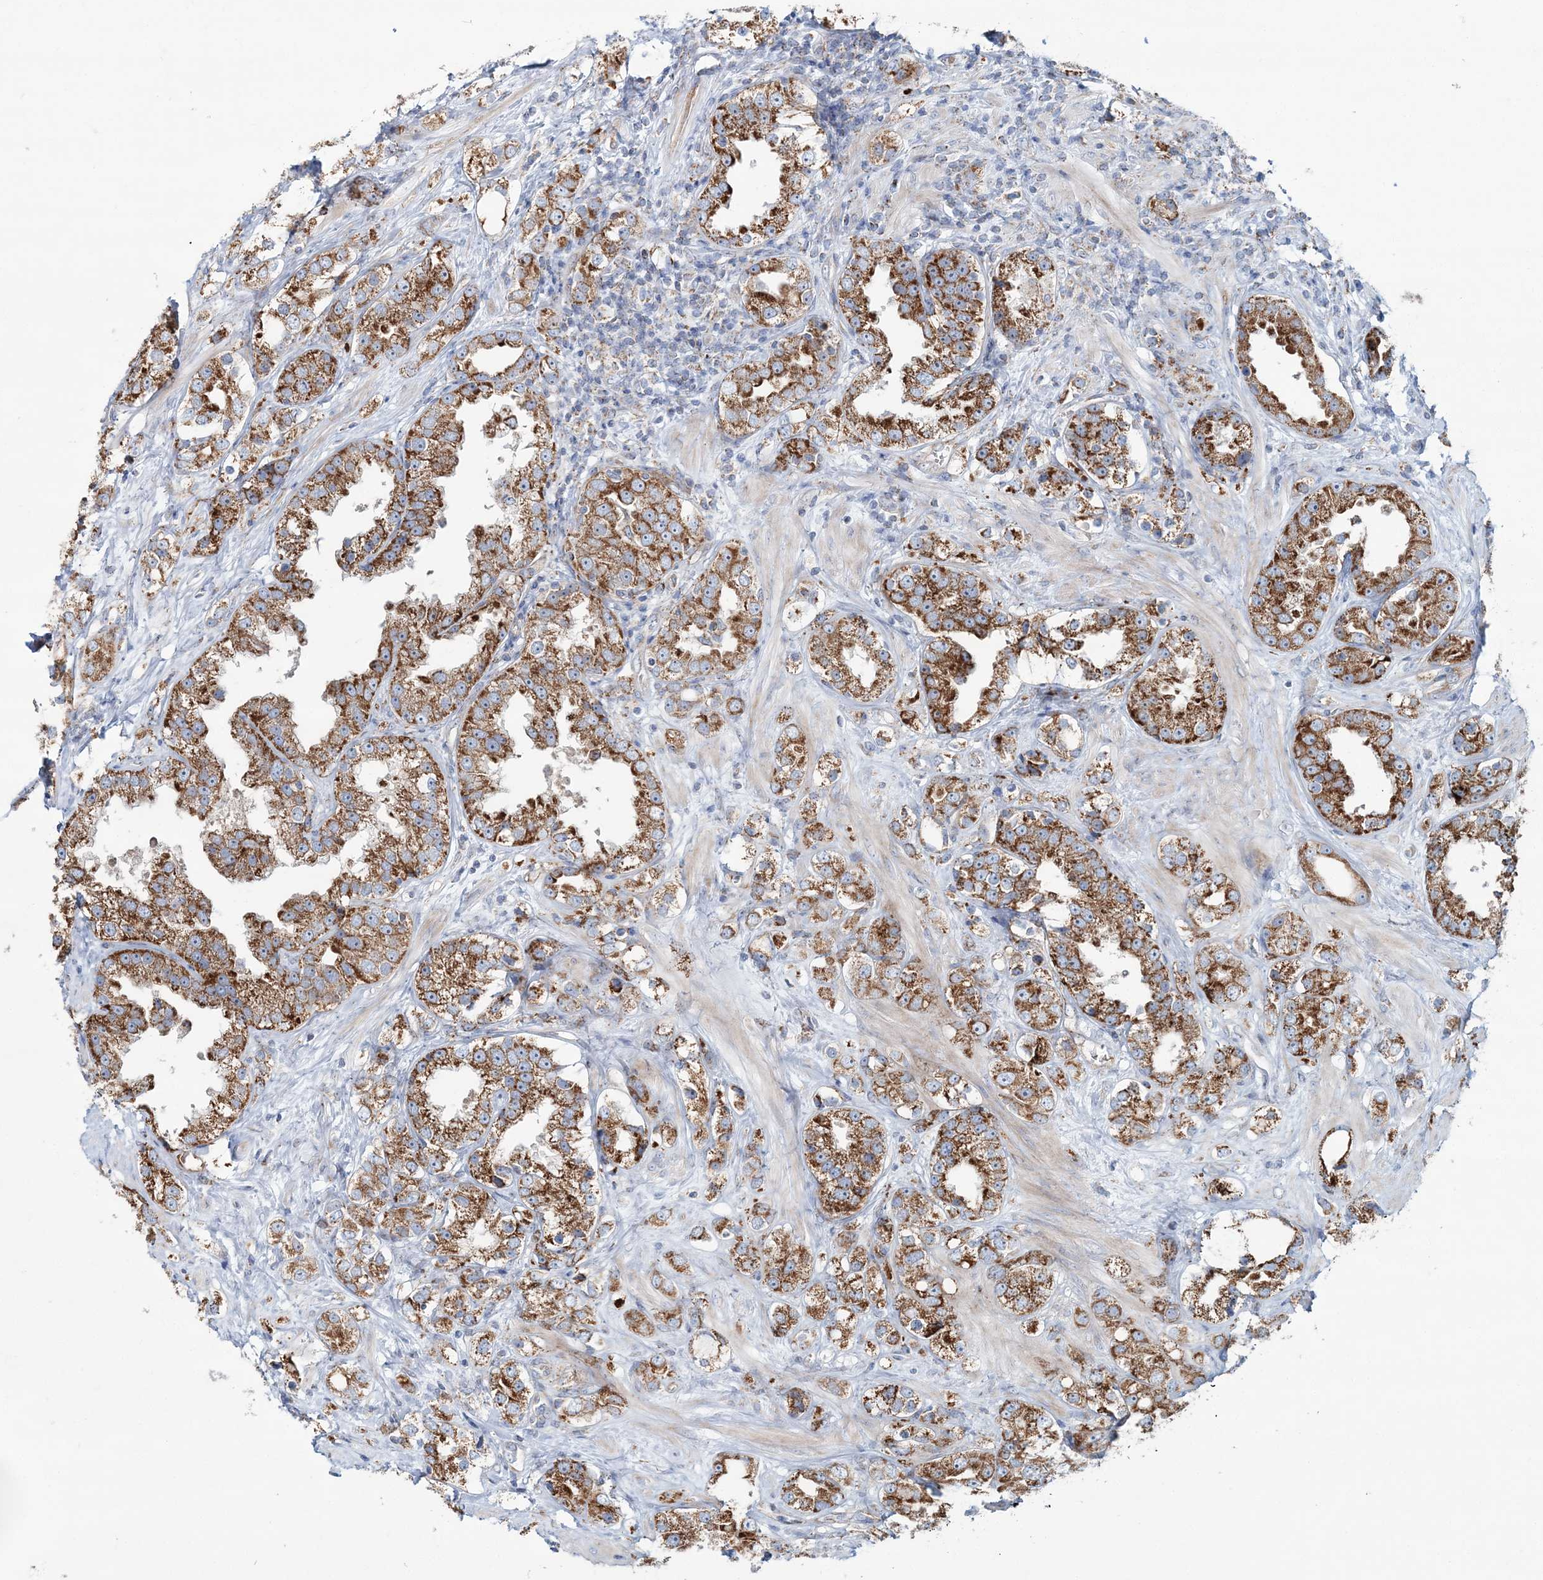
{"staining": {"intensity": "moderate", "quantity": ">75%", "location": "cytoplasmic/membranous"}, "tissue": "prostate cancer", "cell_type": "Tumor cells", "image_type": "cancer", "snomed": [{"axis": "morphology", "description": "Adenocarcinoma, NOS"}, {"axis": "topography", "description": "Prostate"}], "caption": "Moderate cytoplasmic/membranous protein positivity is identified in about >75% of tumor cells in prostate cancer.", "gene": "ARHGAP6", "patient": {"sex": "male", "age": 79}}